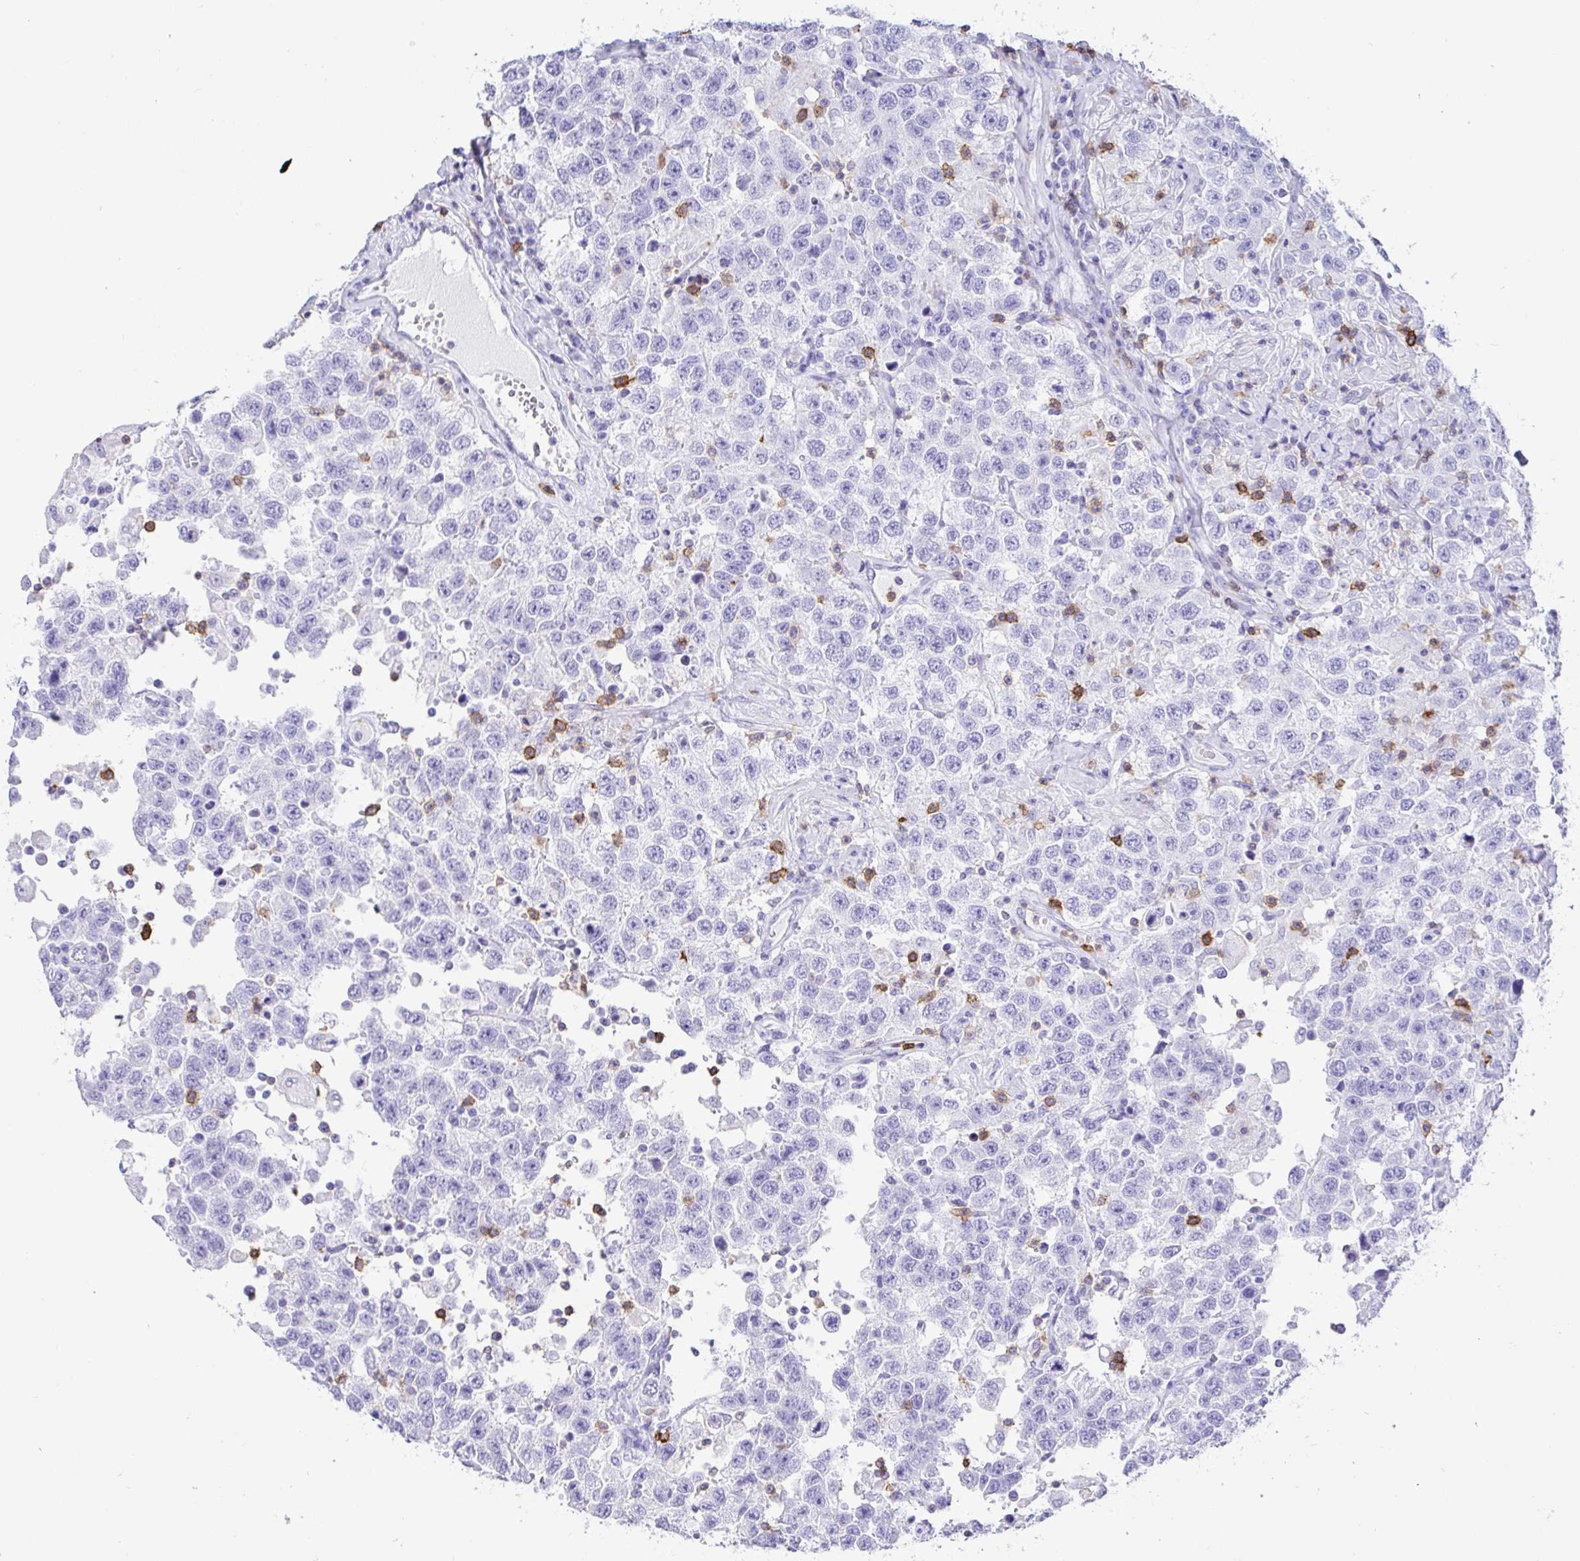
{"staining": {"intensity": "negative", "quantity": "none", "location": "none"}, "tissue": "testis cancer", "cell_type": "Tumor cells", "image_type": "cancer", "snomed": [{"axis": "morphology", "description": "Seminoma, NOS"}, {"axis": "topography", "description": "Testis"}], "caption": "IHC micrograph of neoplastic tissue: testis cancer stained with DAB (3,3'-diaminobenzidine) exhibits no significant protein positivity in tumor cells. The staining was performed using DAB to visualize the protein expression in brown, while the nuclei were stained in blue with hematoxylin (Magnification: 20x).", "gene": "CD5", "patient": {"sex": "male", "age": 41}}